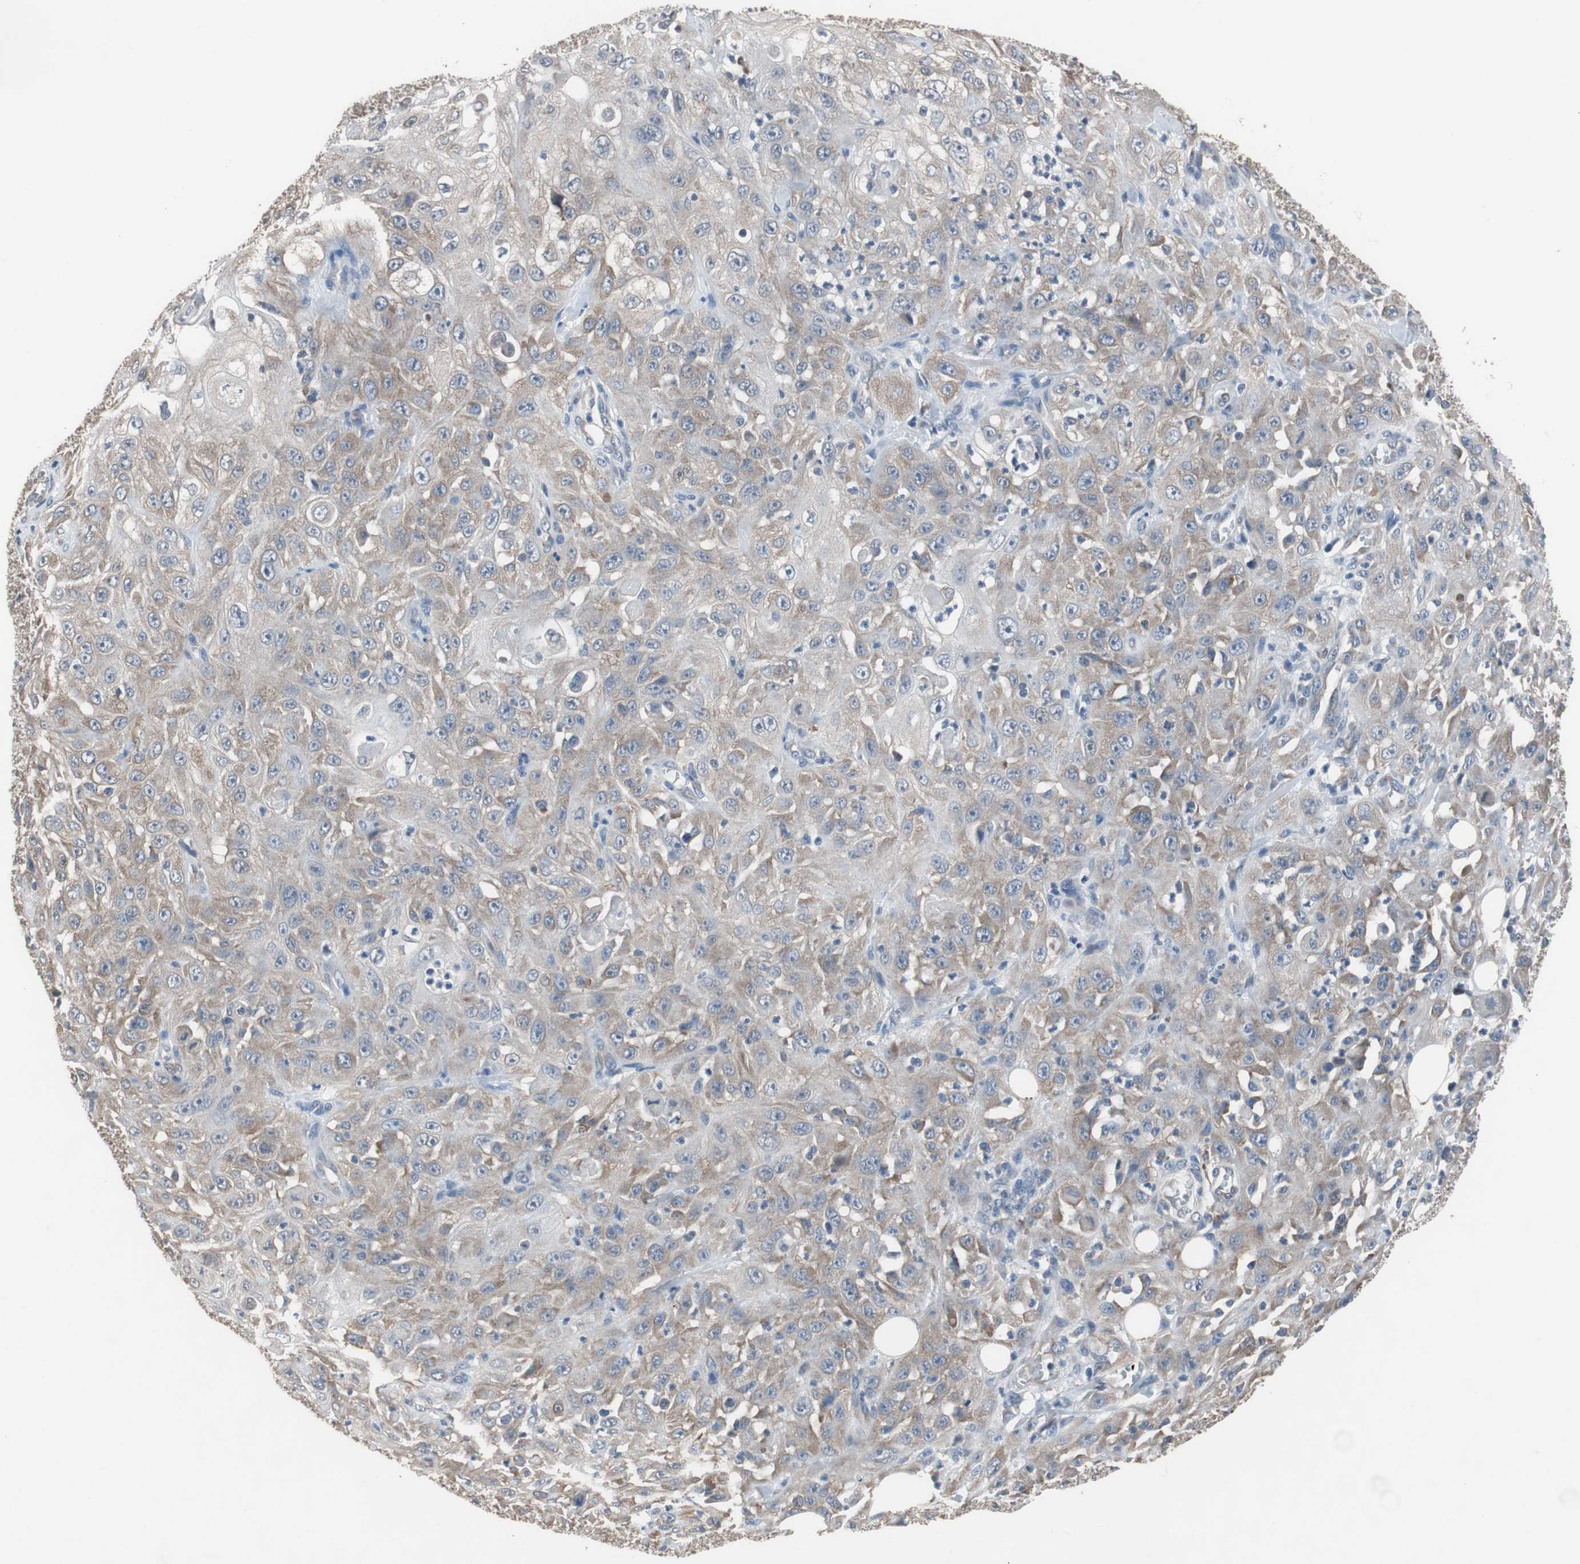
{"staining": {"intensity": "moderate", "quantity": "25%-75%", "location": "cytoplasmic/membranous"}, "tissue": "skin cancer", "cell_type": "Tumor cells", "image_type": "cancer", "snomed": [{"axis": "morphology", "description": "Squamous cell carcinoma, NOS"}, {"axis": "morphology", "description": "Squamous cell carcinoma, metastatic, NOS"}, {"axis": "topography", "description": "Skin"}, {"axis": "topography", "description": "Lymph node"}], "caption": "A micrograph of human skin cancer (metastatic squamous cell carcinoma) stained for a protein reveals moderate cytoplasmic/membranous brown staining in tumor cells.", "gene": "USP10", "patient": {"sex": "male", "age": 75}}